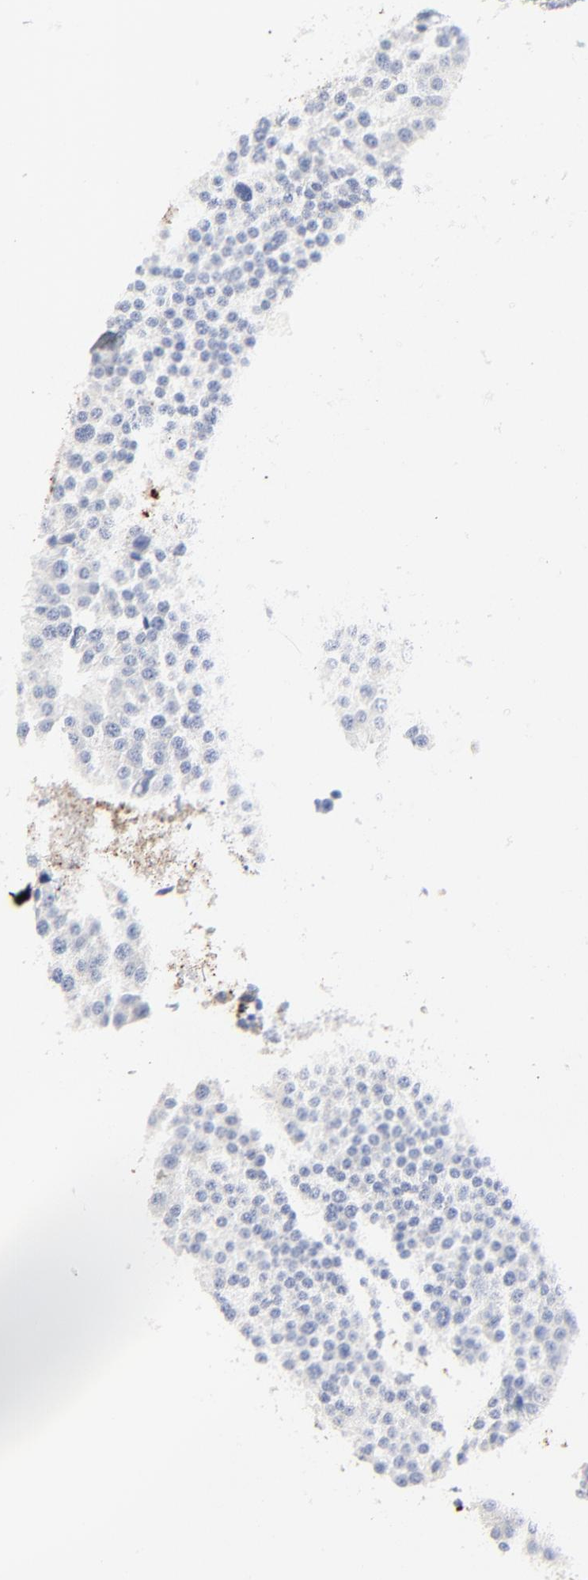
{"staining": {"intensity": "negative", "quantity": "none", "location": "none"}, "tissue": "carcinoid", "cell_type": "Tumor cells", "image_type": "cancer", "snomed": [{"axis": "morphology", "description": "Carcinoid, malignant, NOS"}, {"axis": "topography", "description": "Small intestine"}], "caption": "Carcinoid (malignant) was stained to show a protein in brown. There is no significant staining in tumor cells.", "gene": "LCN2", "patient": {"sex": "male", "age": 60}}